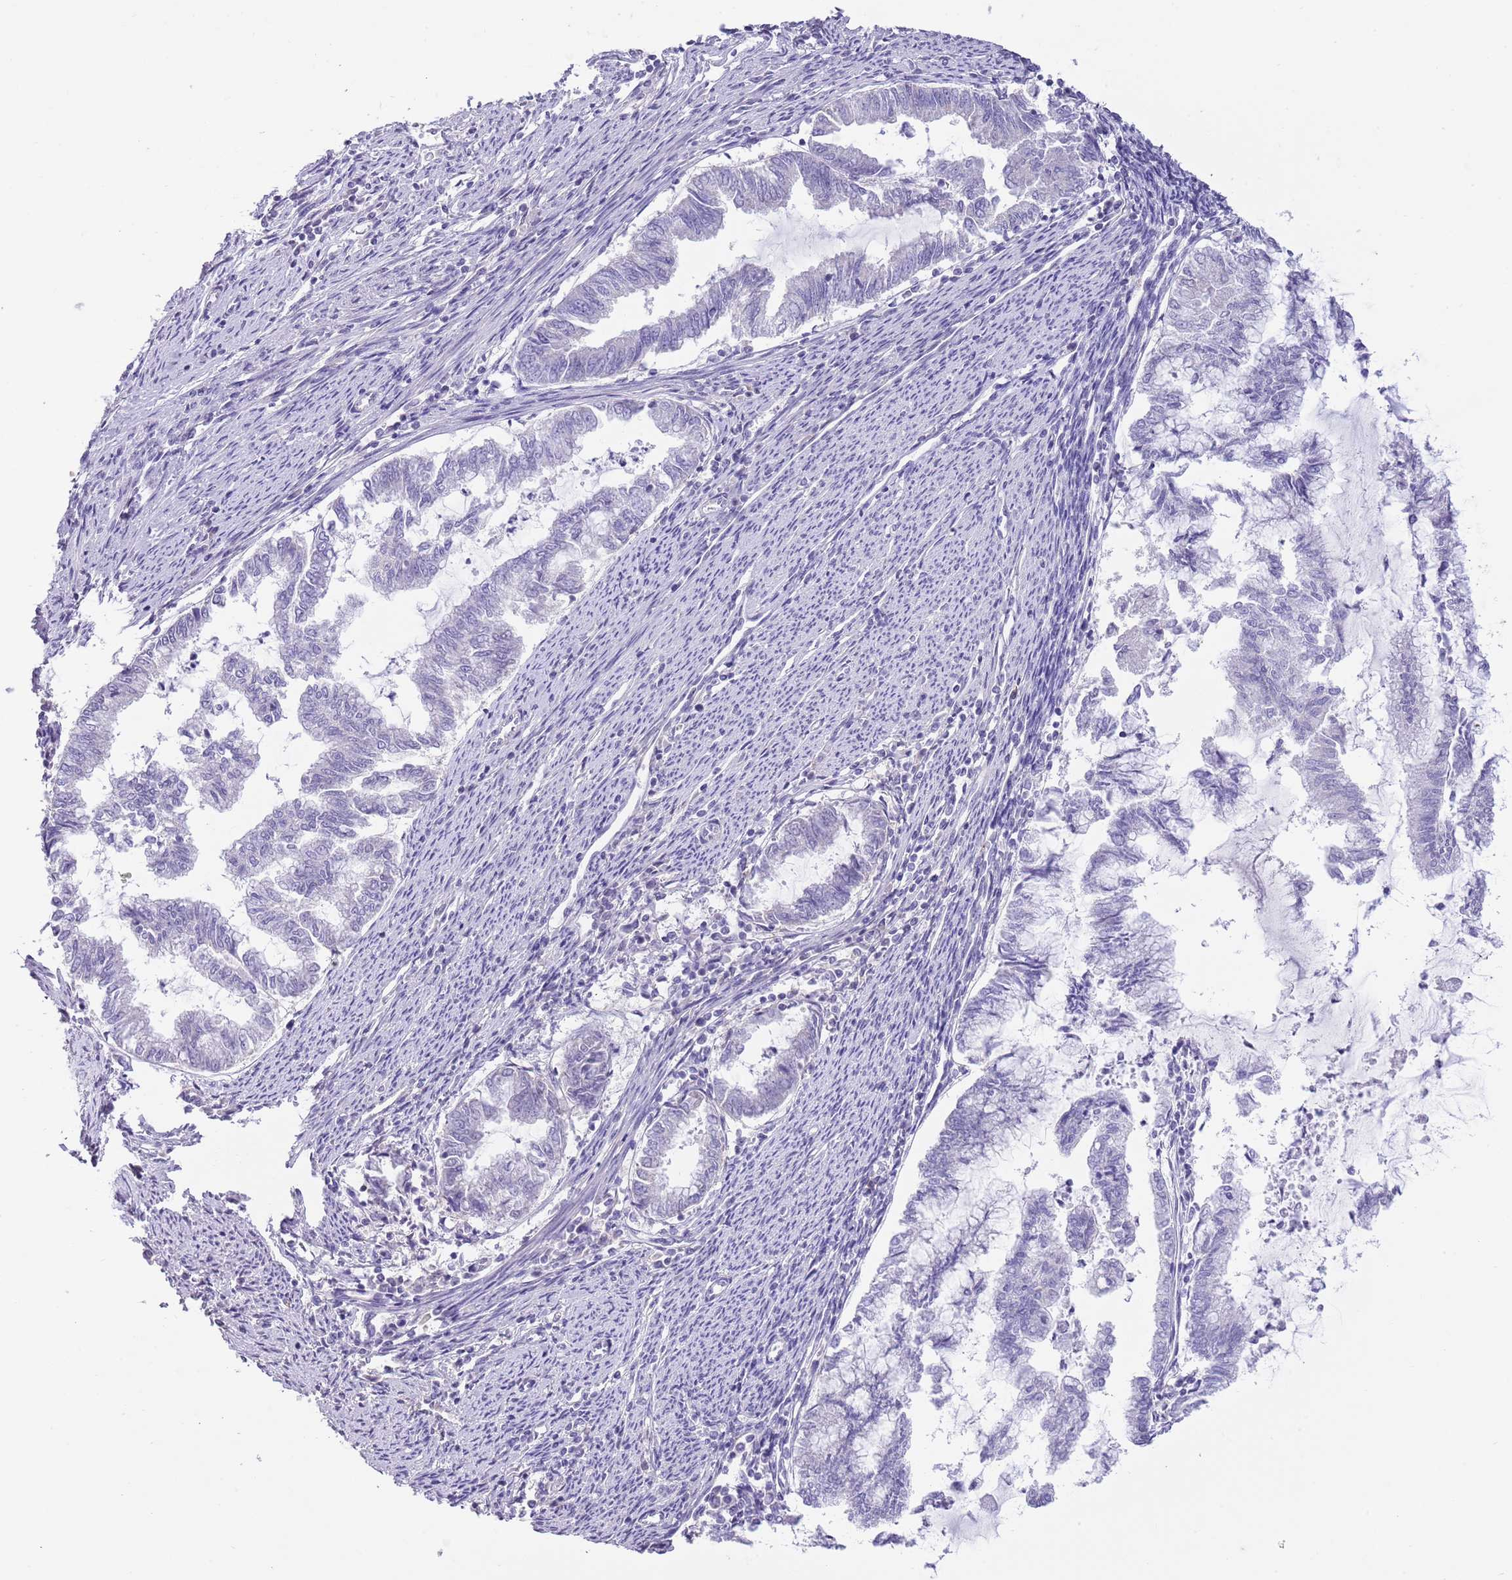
{"staining": {"intensity": "negative", "quantity": "none", "location": "none"}, "tissue": "endometrial cancer", "cell_type": "Tumor cells", "image_type": "cancer", "snomed": [{"axis": "morphology", "description": "Adenocarcinoma, NOS"}, {"axis": "topography", "description": "Endometrium"}], "caption": "Tumor cells are negative for protein expression in human endometrial adenocarcinoma.", "gene": "MIDN", "patient": {"sex": "female", "age": 79}}